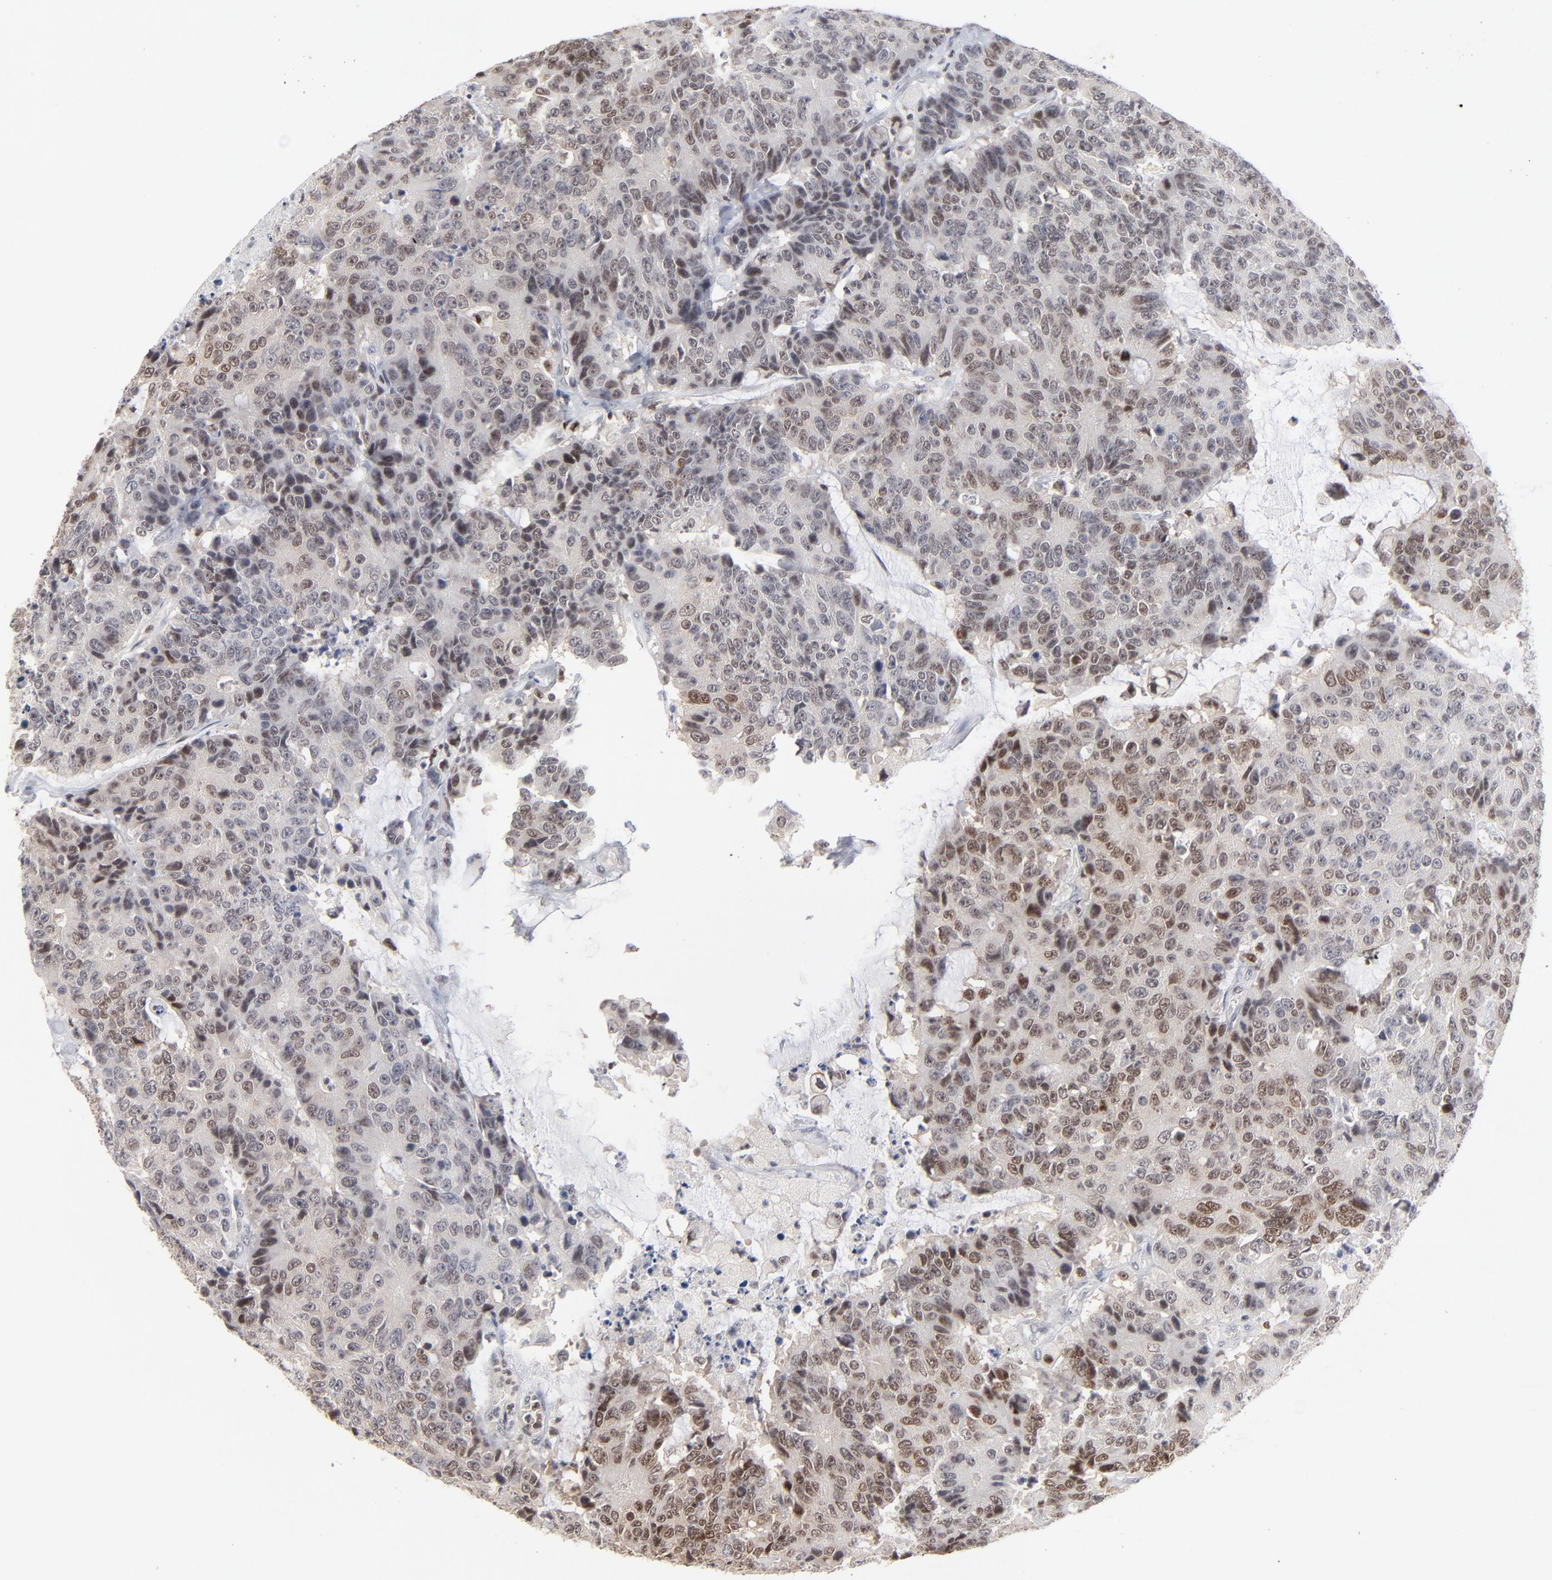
{"staining": {"intensity": "moderate", "quantity": "25%-75%", "location": "nuclear"}, "tissue": "colorectal cancer", "cell_type": "Tumor cells", "image_type": "cancer", "snomed": [{"axis": "morphology", "description": "Adenocarcinoma, NOS"}, {"axis": "topography", "description": "Colon"}], "caption": "This photomicrograph shows immunohistochemistry (IHC) staining of colorectal adenocarcinoma, with medium moderate nuclear staining in about 25%-75% of tumor cells.", "gene": "MAX", "patient": {"sex": "female", "age": 86}}